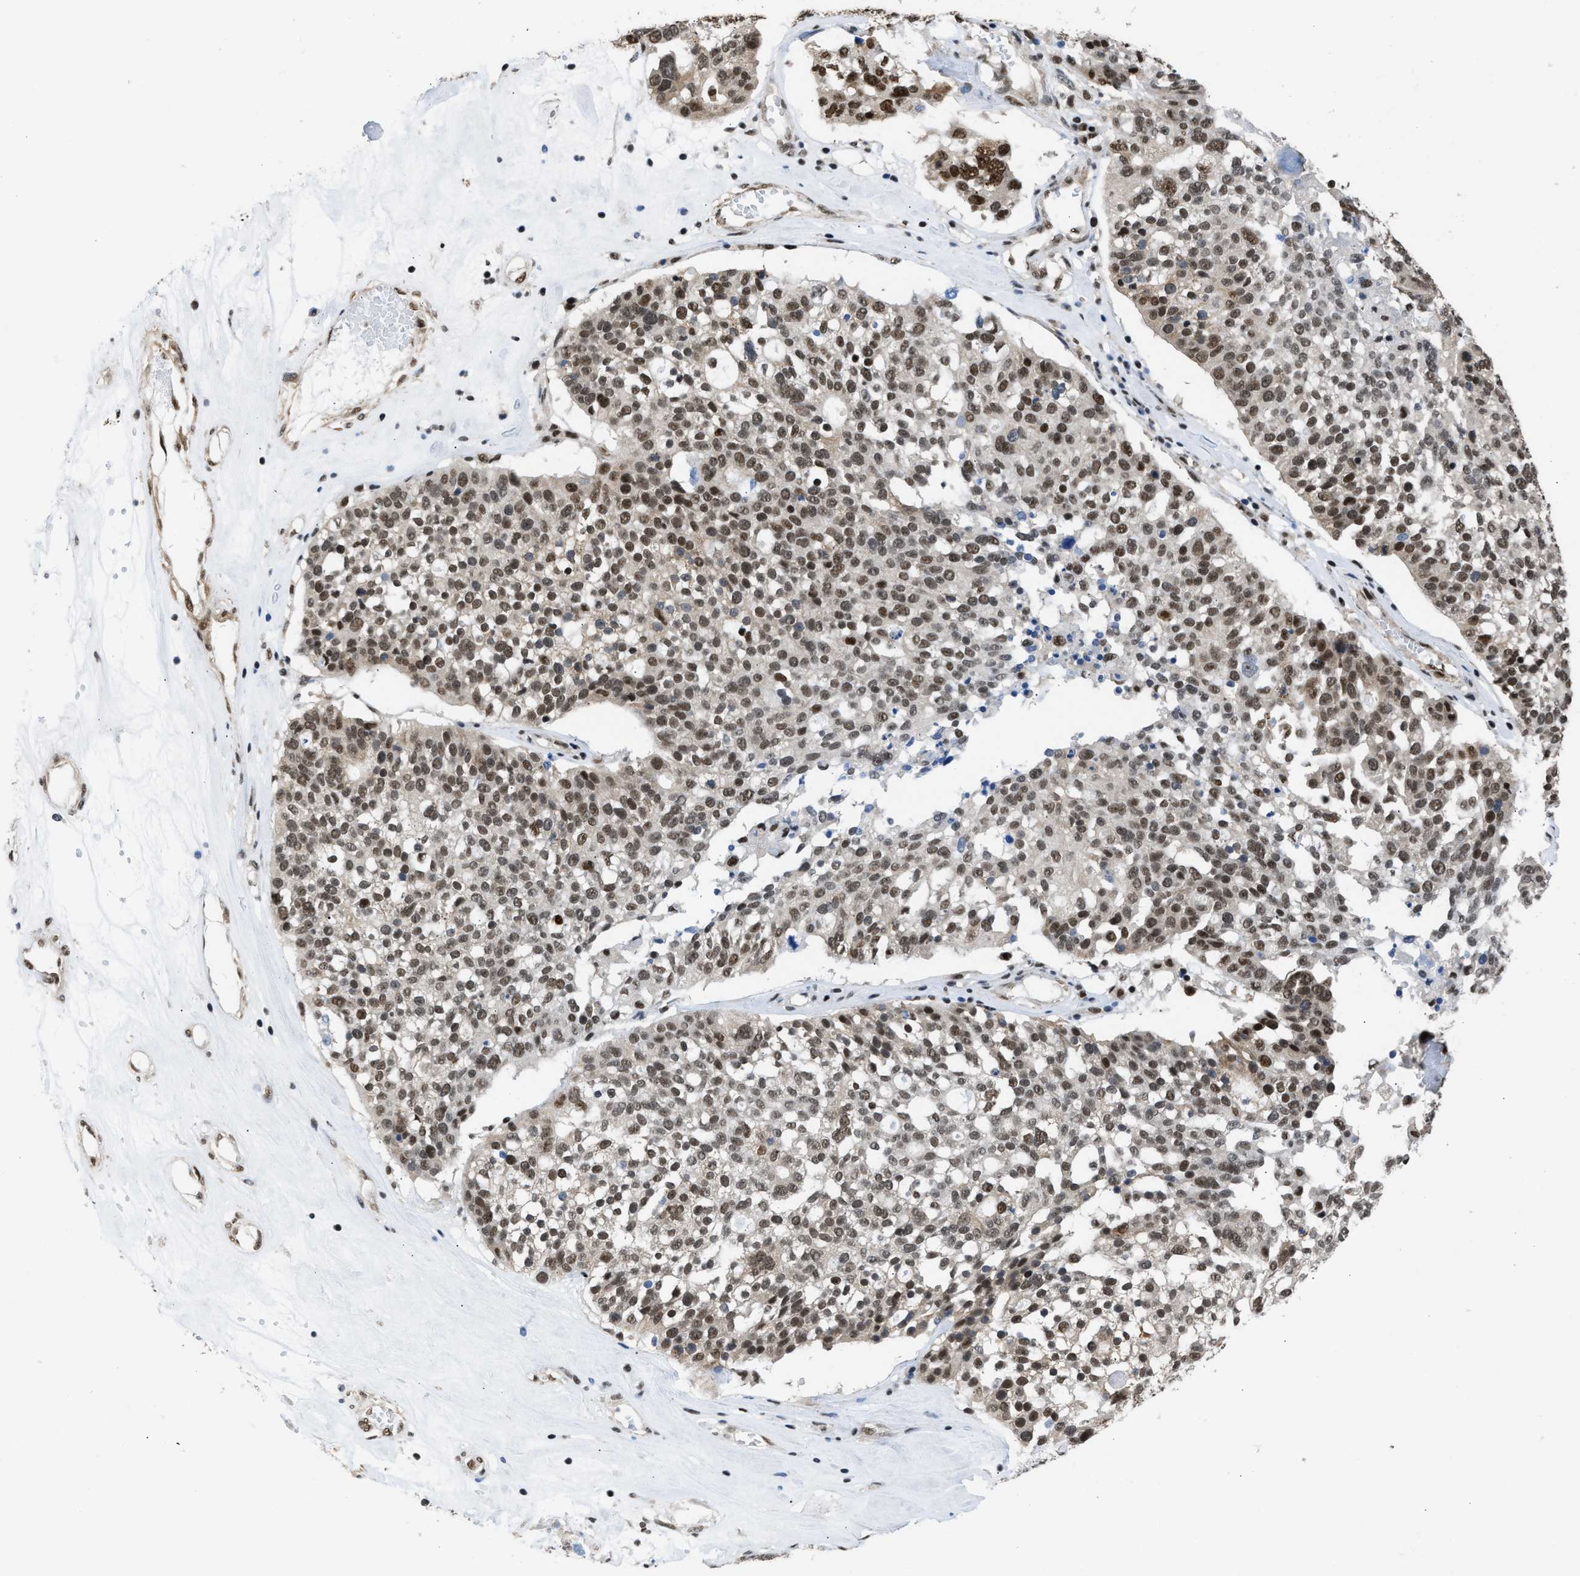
{"staining": {"intensity": "moderate", "quantity": ">75%", "location": "nuclear"}, "tissue": "ovarian cancer", "cell_type": "Tumor cells", "image_type": "cancer", "snomed": [{"axis": "morphology", "description": "Cystadenocarcinoma, serous, NOS"}, {"axis": "topography", "description": "Ovary"}], "caption": "This is a photomicrograph of immunohistochemistry (IHC) staining of ovarian serous cystadenocarcinoma, which shows moderate expression in the nuclear of tumor cells.", "gene": "SCAF4", "patient": {"sex": "female", "age": 59}}